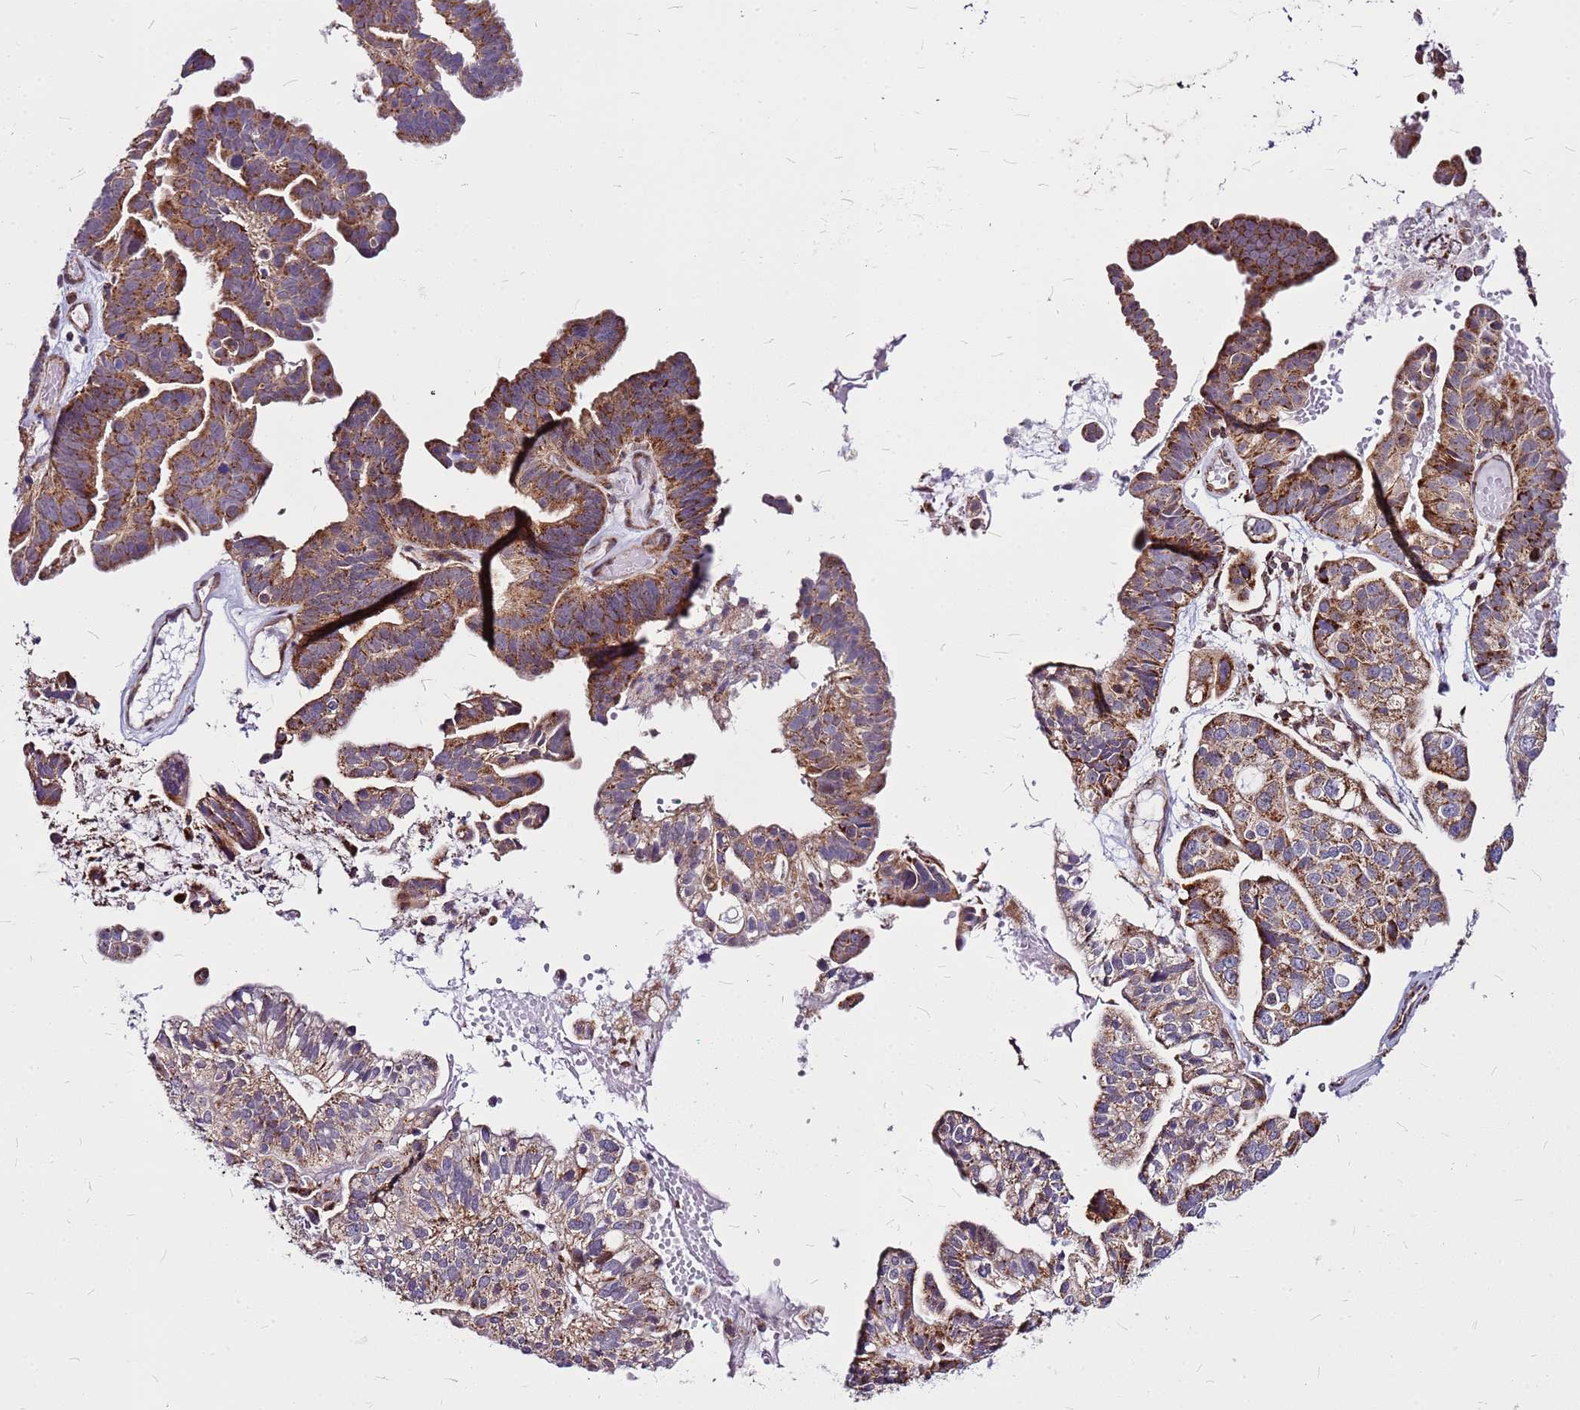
{"staining": {"intensity": "moderate", "quantity": ">75%", "location": "cytoplasmic/membranous"}, "tissue": "ovarian cancer", "cell_type": "Tumor cells", "image_type": "cancer", "snomed": [{"axis": "morphology", "description": "Cystadenocarcinoma, serous, NOS"}, {"axis": "topography", "description": "Ovary"}], "caption": "Serous cystadenocarcinoma (ovarian) stained with a brown dye shows moderate cytoplasmic/membranous positive positivity in about >75% of tumor cells.", "gene": "OR51T1", "patient": {"sex": "female", "age": 56}}